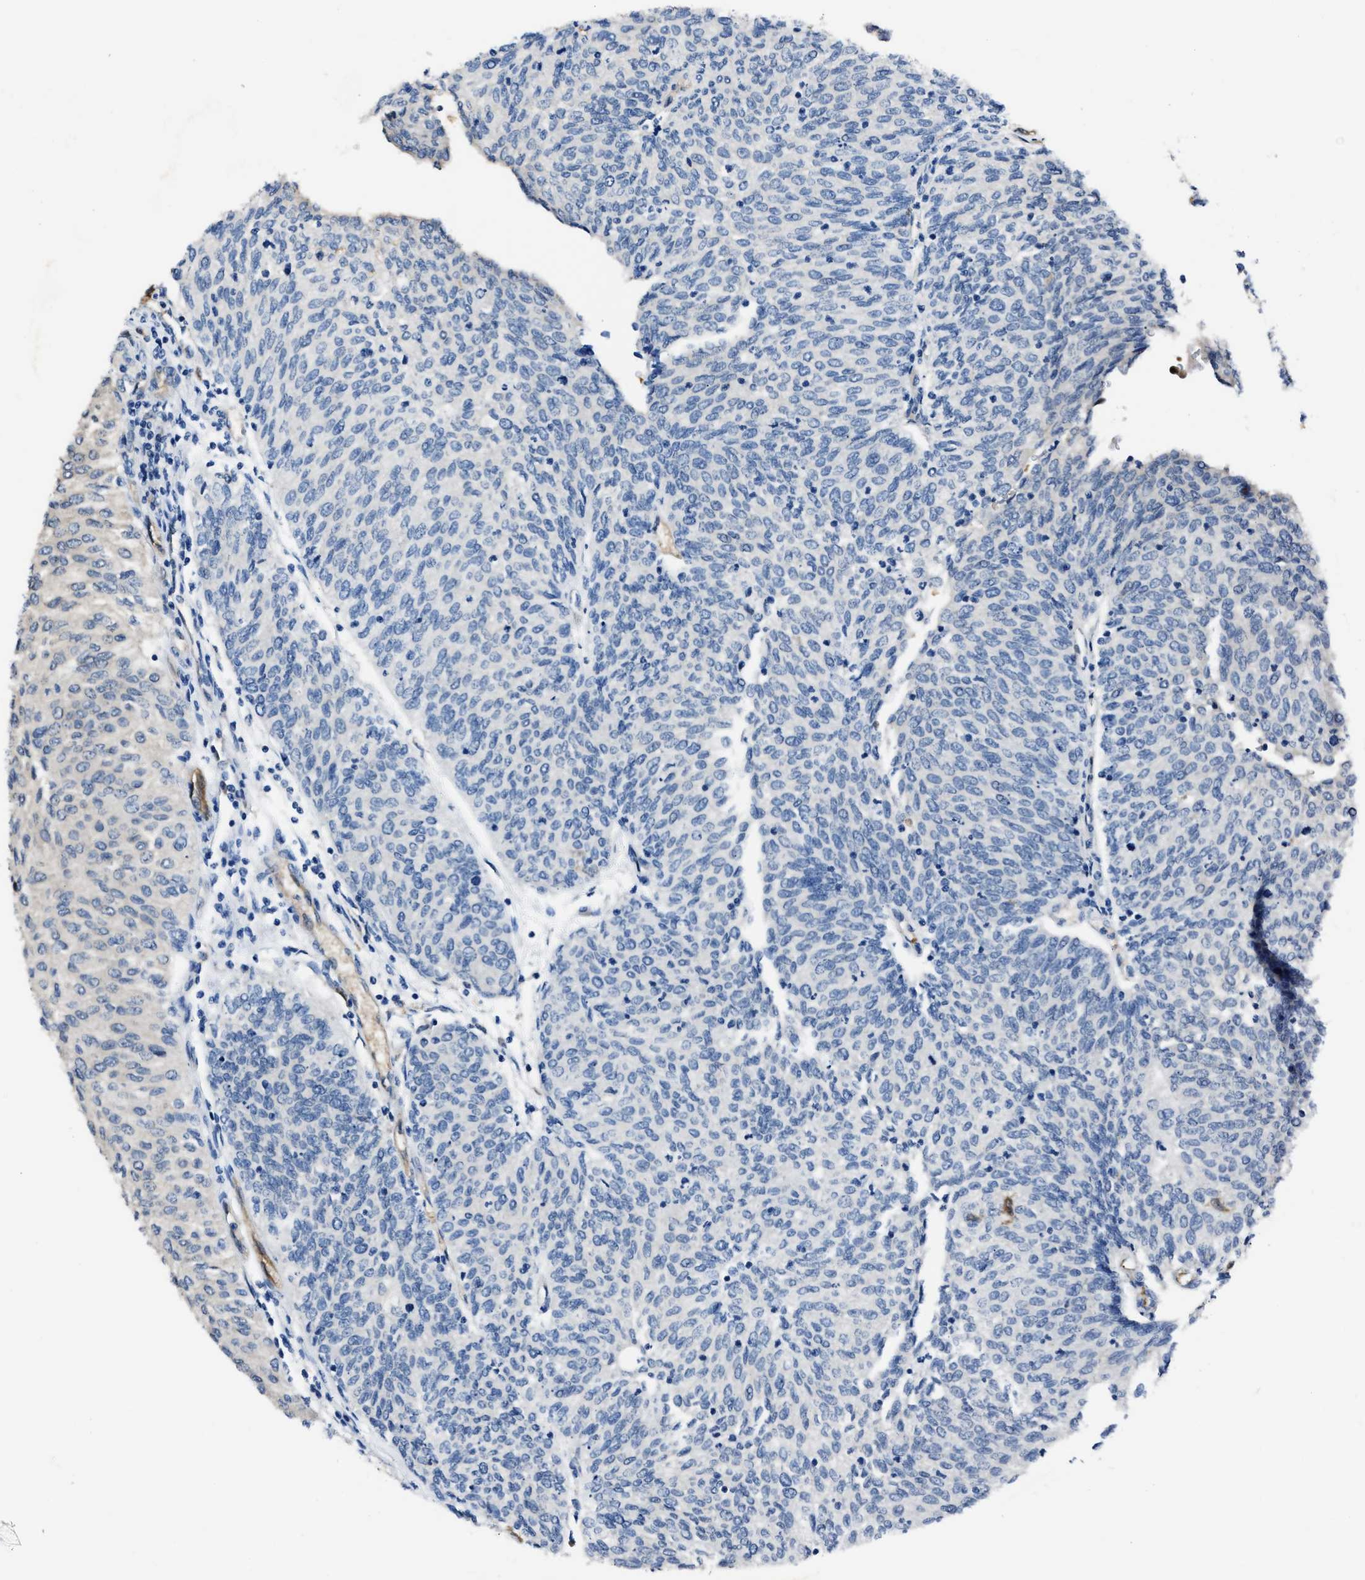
{"staining": {"intensity": "negative", "quantity": "none", "location": "none"}, "tissue": "urothelial cancer", "cell_type": "Tumor cells", "image_type": "cancer", "snomed": [{"axis": "morphology", "description": "Urothelial carcinoma, Low grade"}, {"axis": "topography", "description": "Urinary bladder"}], "caption": "Tumor cells show no significant staining in low-grade urothelial carcinoma.", "gene": "PPA1", "patient": {"sex": "female", "age": 79}}